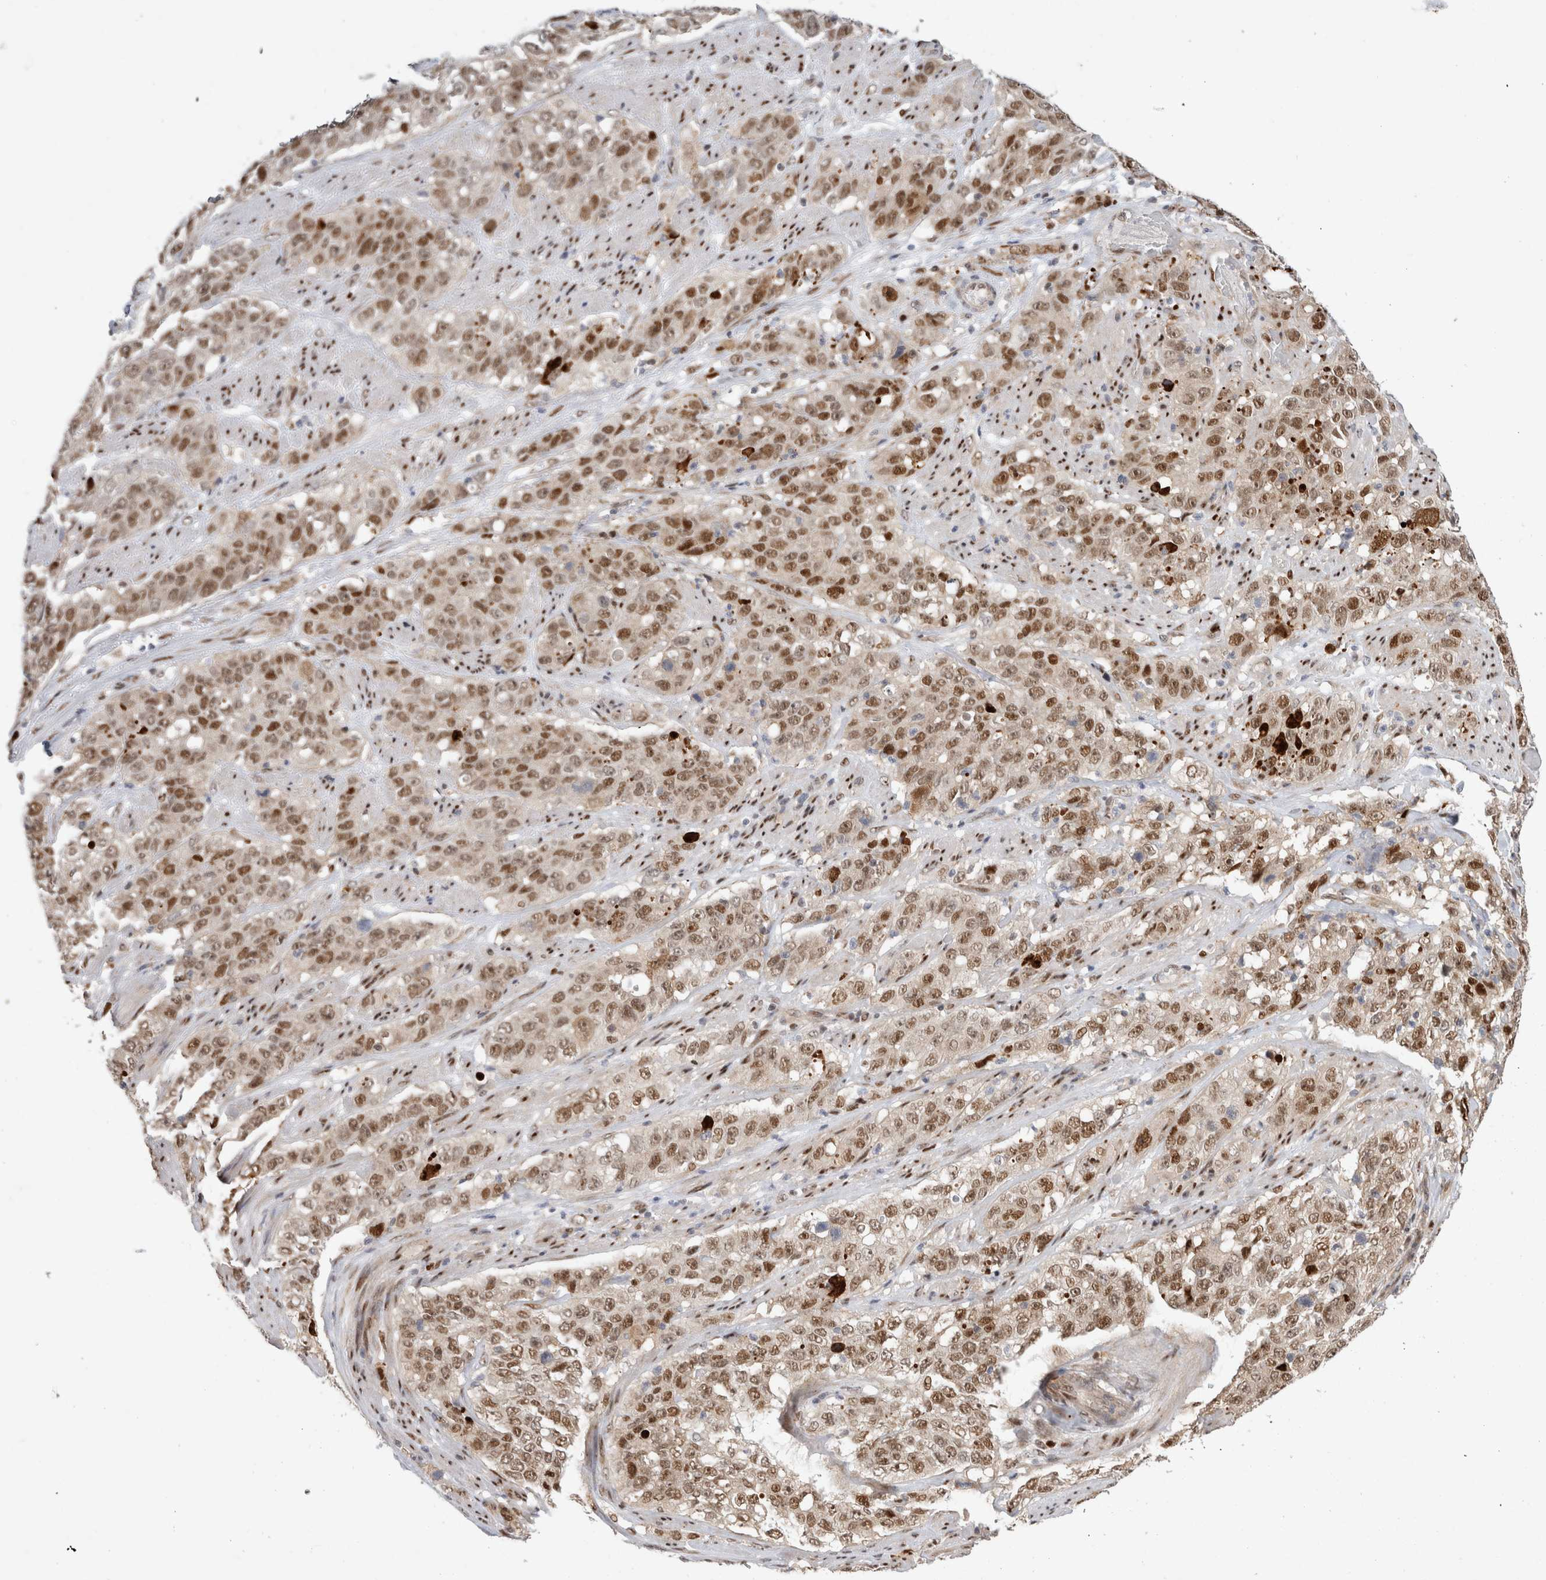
{"staining": {"intensity": "moderate", "quantity": ">75%", "location": "nuclear"}, "tissue": "stomach cancer", "cell_type": "Tumor cells", "image_type": "cancer", "snomed": [{"axis": "morphology", "description": "Adenocarcinoma, NOS"}, {"axis": "topography", "description": "Stomach"}], "caption": "Immunohistochemistry (IHC) histopathology image of neoplastic tissue: stomach cancer stained using immunohistochemistry (IHC) shows medium levels of moderate protein expression localized specifically in the nuclear of tumor cells, appearing as a nuclear brown color.", "gene": "TCF4", "patient": {"sex": "male", "age": 48}}